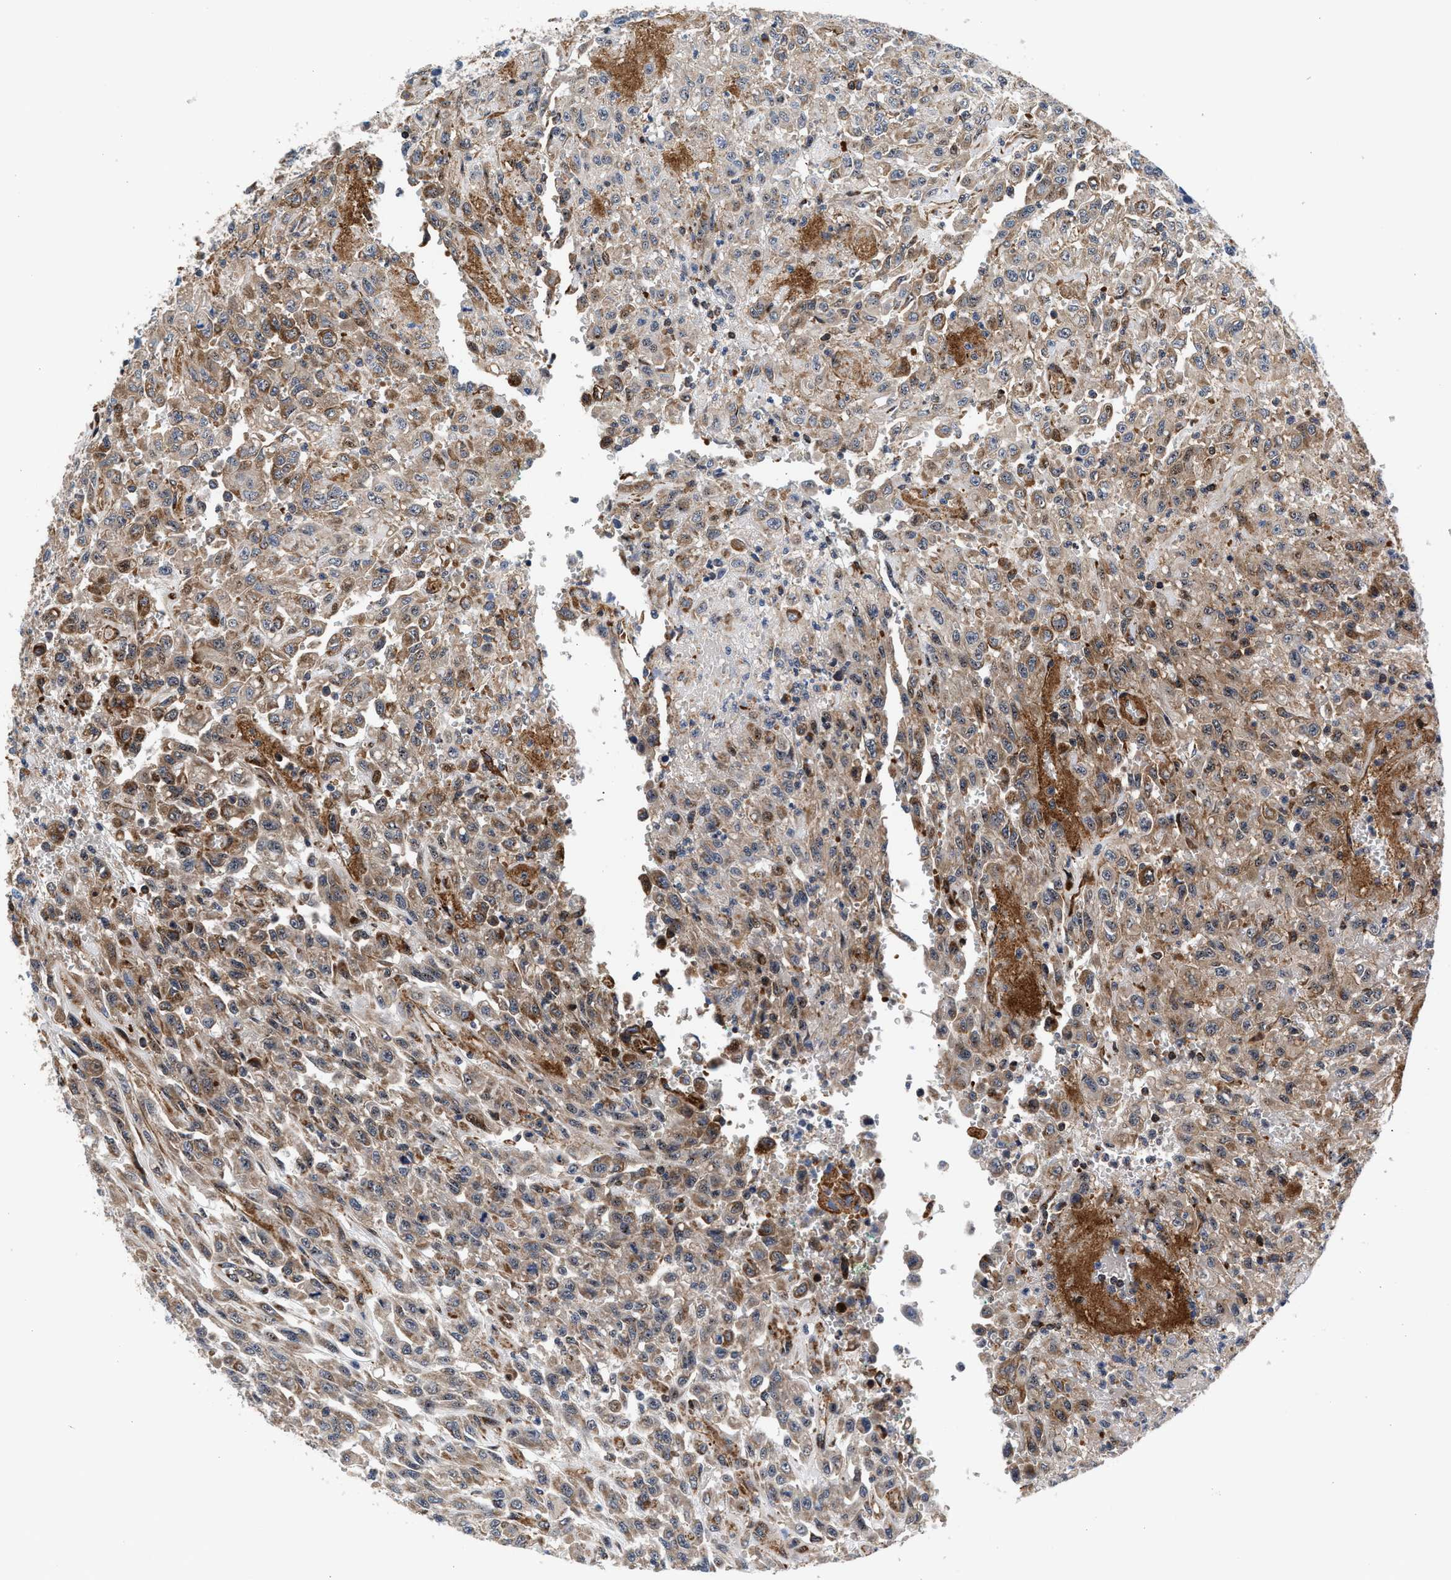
{"staining": {"intensity": "weak", "quantity": ">75%", "location": "cytoplasmic/membranous"}, "tissue": "urothelial cancer", "cell_type": "Tumor cells", "image_type": "cancer", "snomed": [{"axis": "morphology", "description": "Urothelial carcinoma, High grade"}, {"axis": "topography", "description": "Urinary bladder"}], "caption": "Urothelial cancer stained with DAB immunohistochemistry reveals low levels of weak cytoplasmic/membranous positivity in approximately >75% of tumor cells. The protein of interest is stained brown, and the nuclei are stained in blue (DAB (3,3'-diaminobenzidine) IHC with brightfield microscopy, high magnification).", "gene": "SGK1", "patient": {"sex": "male", "age": 46}}